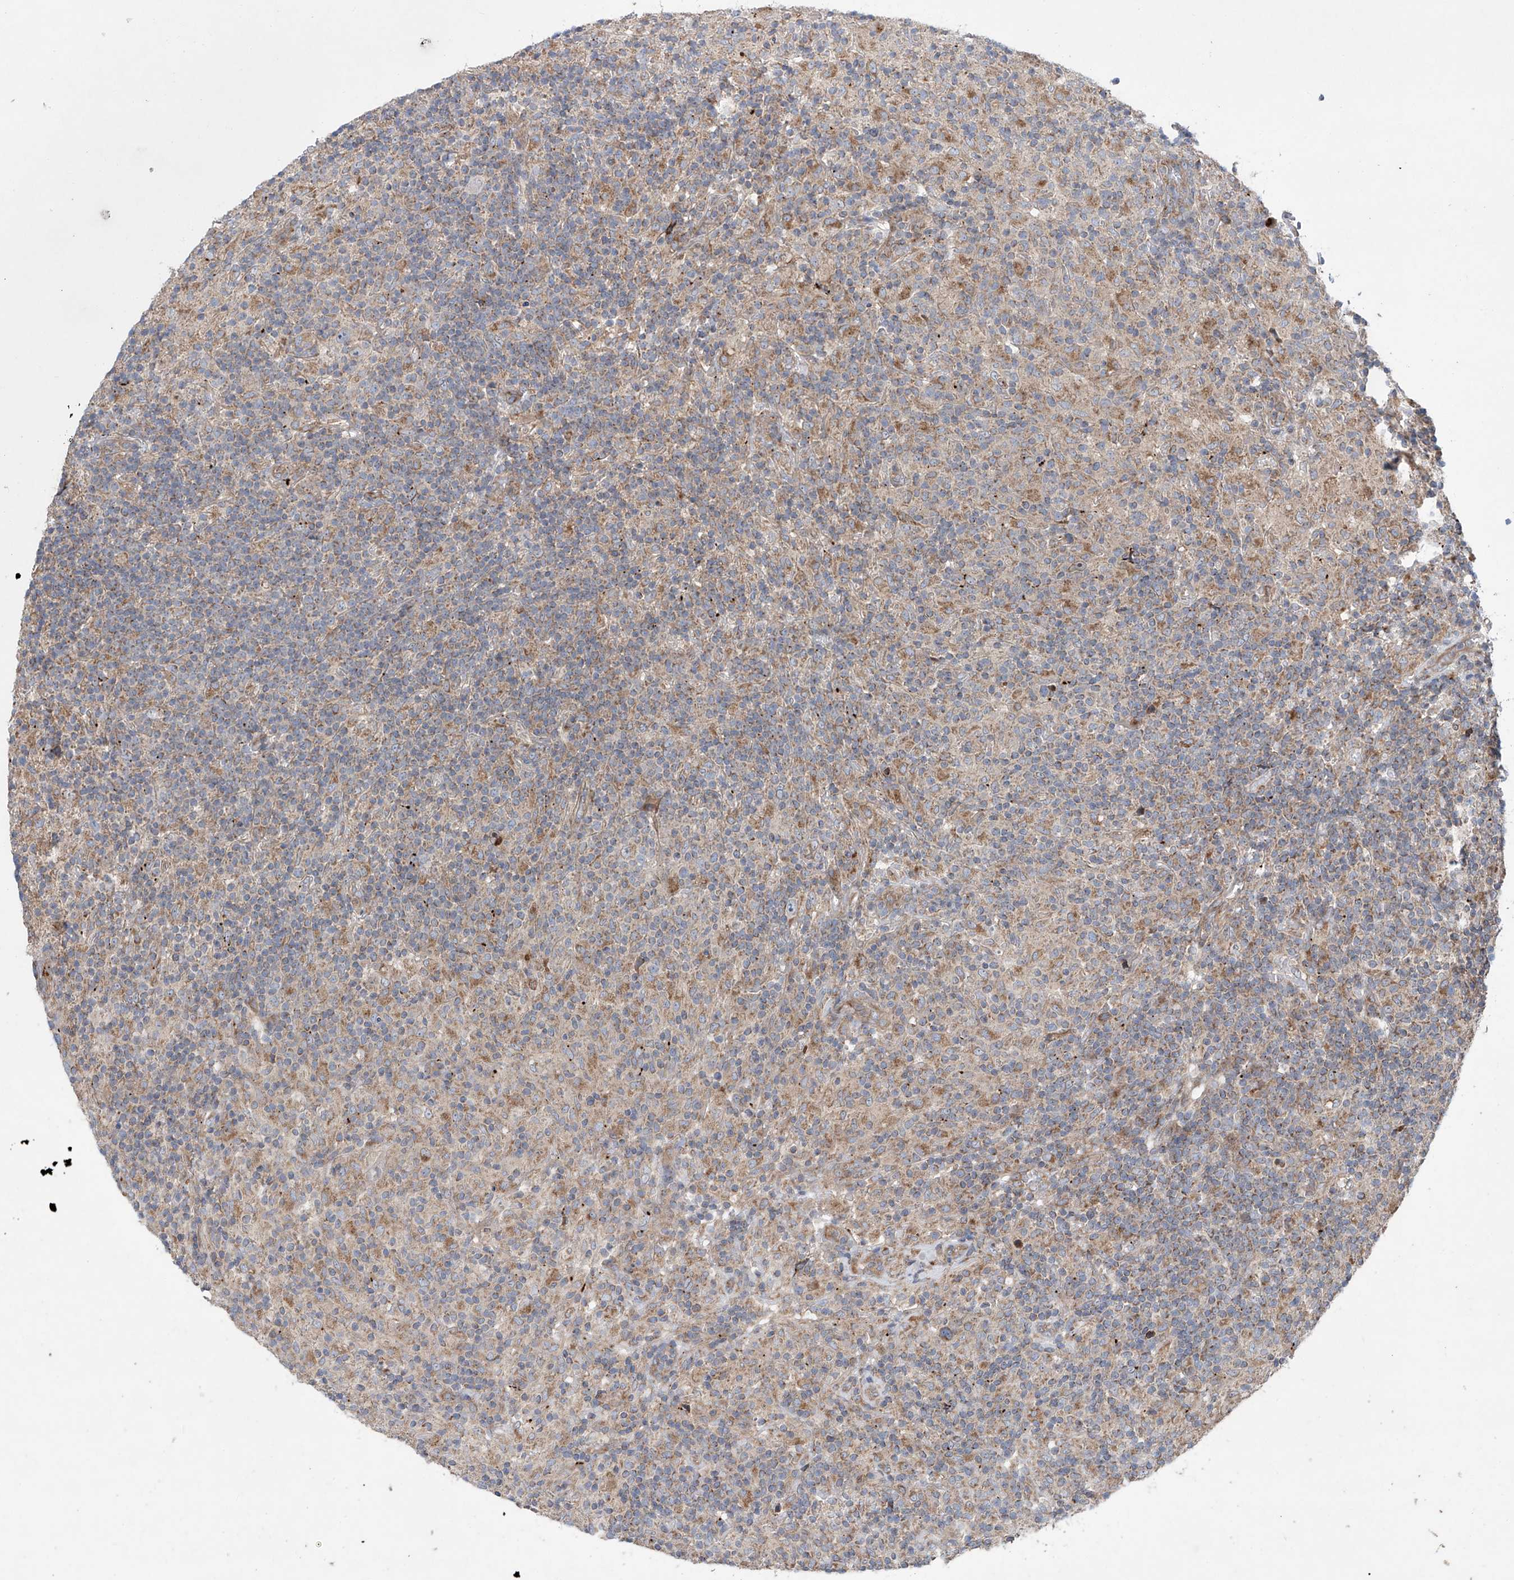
{"staining": {"intensity": "negative", "quantity": "none", "location": "none"}, "tissue": "lymphoma", "cell_type": "Tumor cells", "image_type": "cancer", "snomed": [{"axis": "morphology", "description": "Hodgkin's disease, NOS"}, {"axis": "topography", "description": "Lymph node"}], "caption": "The immunohistochemistry photomicrograph has no significant expression in tumor cells of lymphoma tissue.", "gene": "KLC4", "patient": {"sex": "male", "age": 70}}